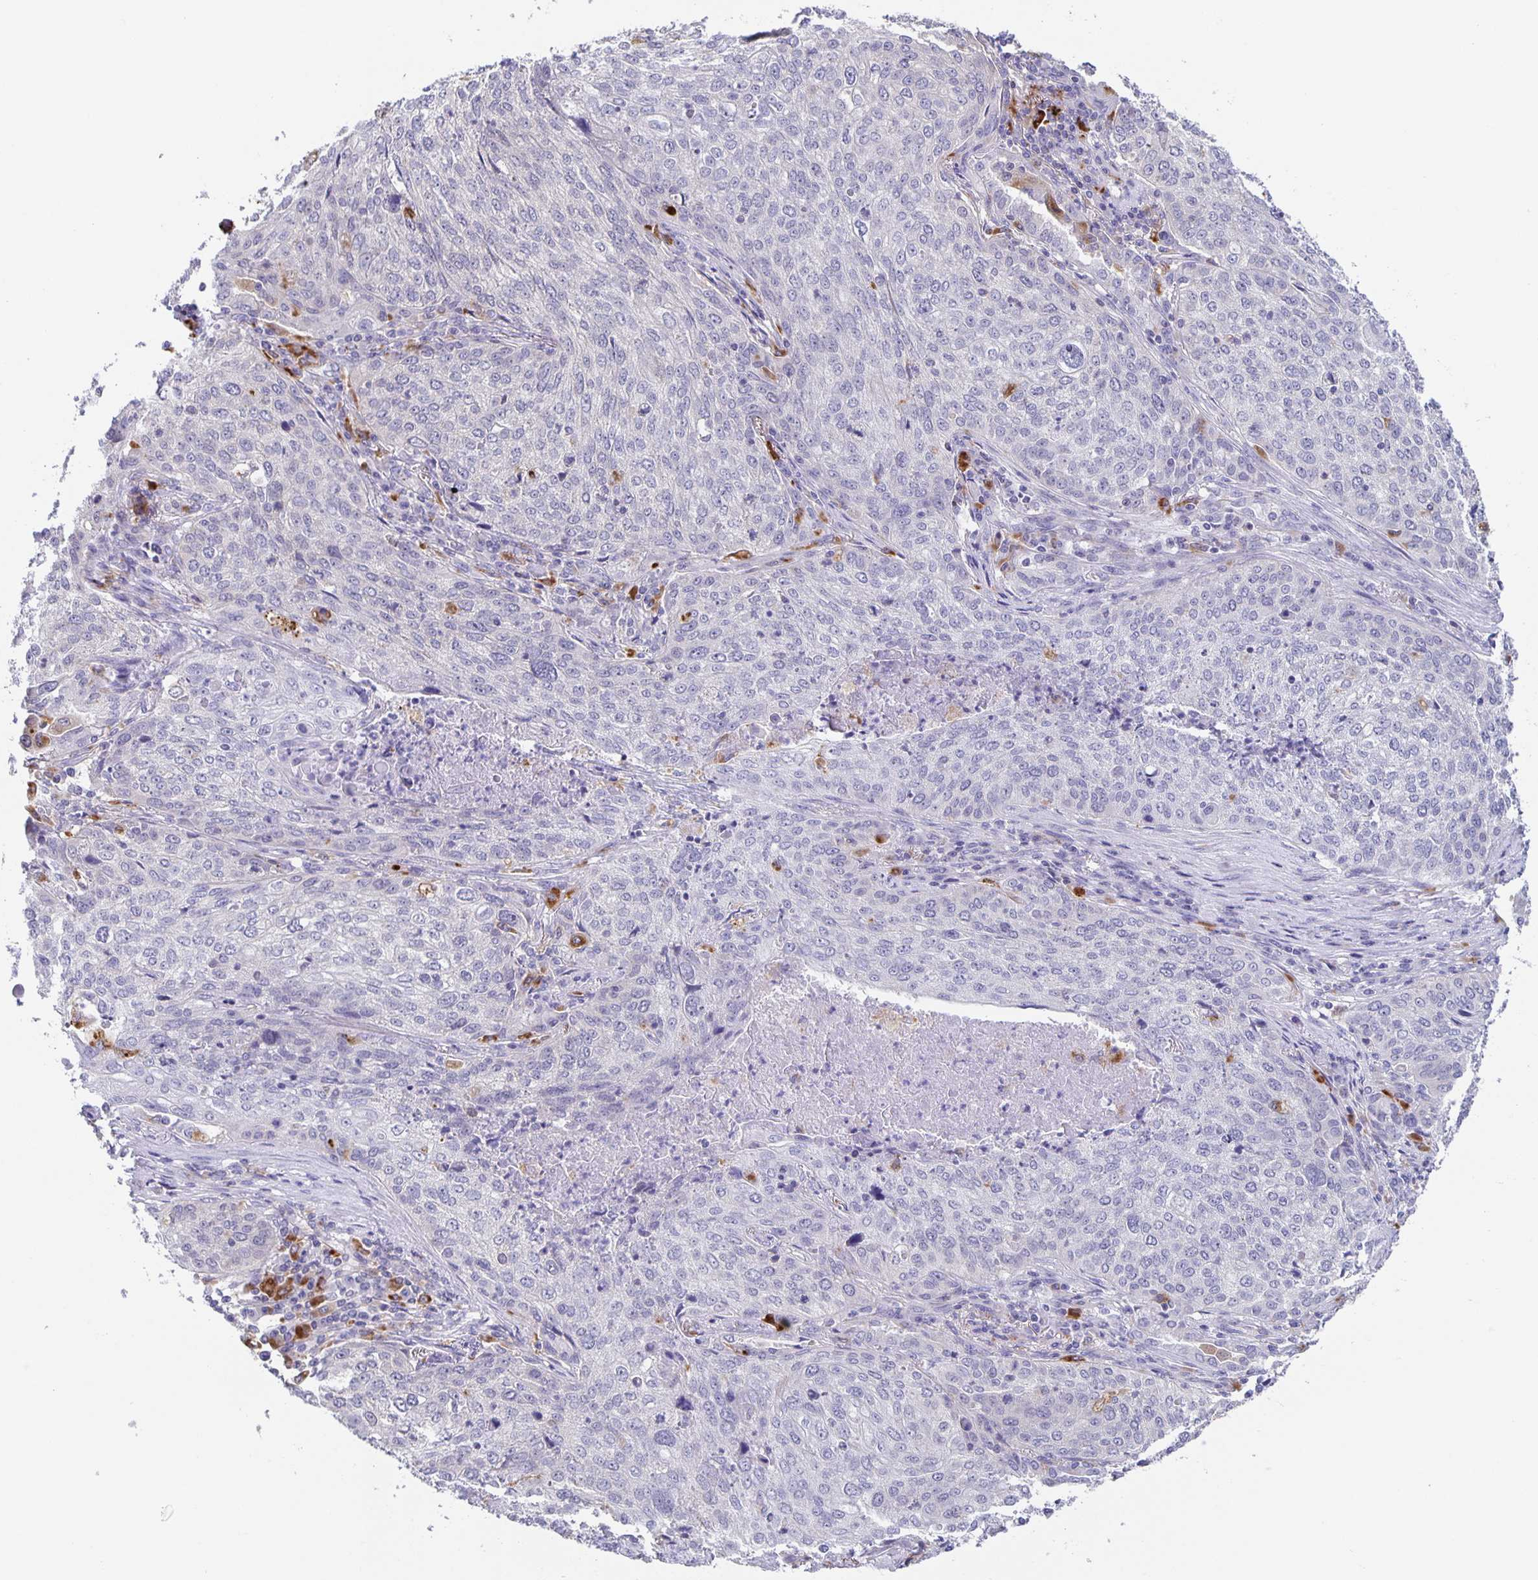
{"staining": {"intensity": "negative", "quantity": "none", "location": "none"}, "tissue": "lung cancer", "cell_type": "Tumor cells", "image_type": "cancer", "snomed": [{"axis": "morphology", "description": "Squamous cell carcinoma, NOS"}, {"axis": "topography", "description": "Lung"}], "caption": "IHC histopathology image of neoplastic tissue: human lung squamous cell carcinoma stained with DAB demonstrates no significant protein staining in tumor cells.", "gene": "LIPA", "patient": {"sex": "male", "age": 63}}